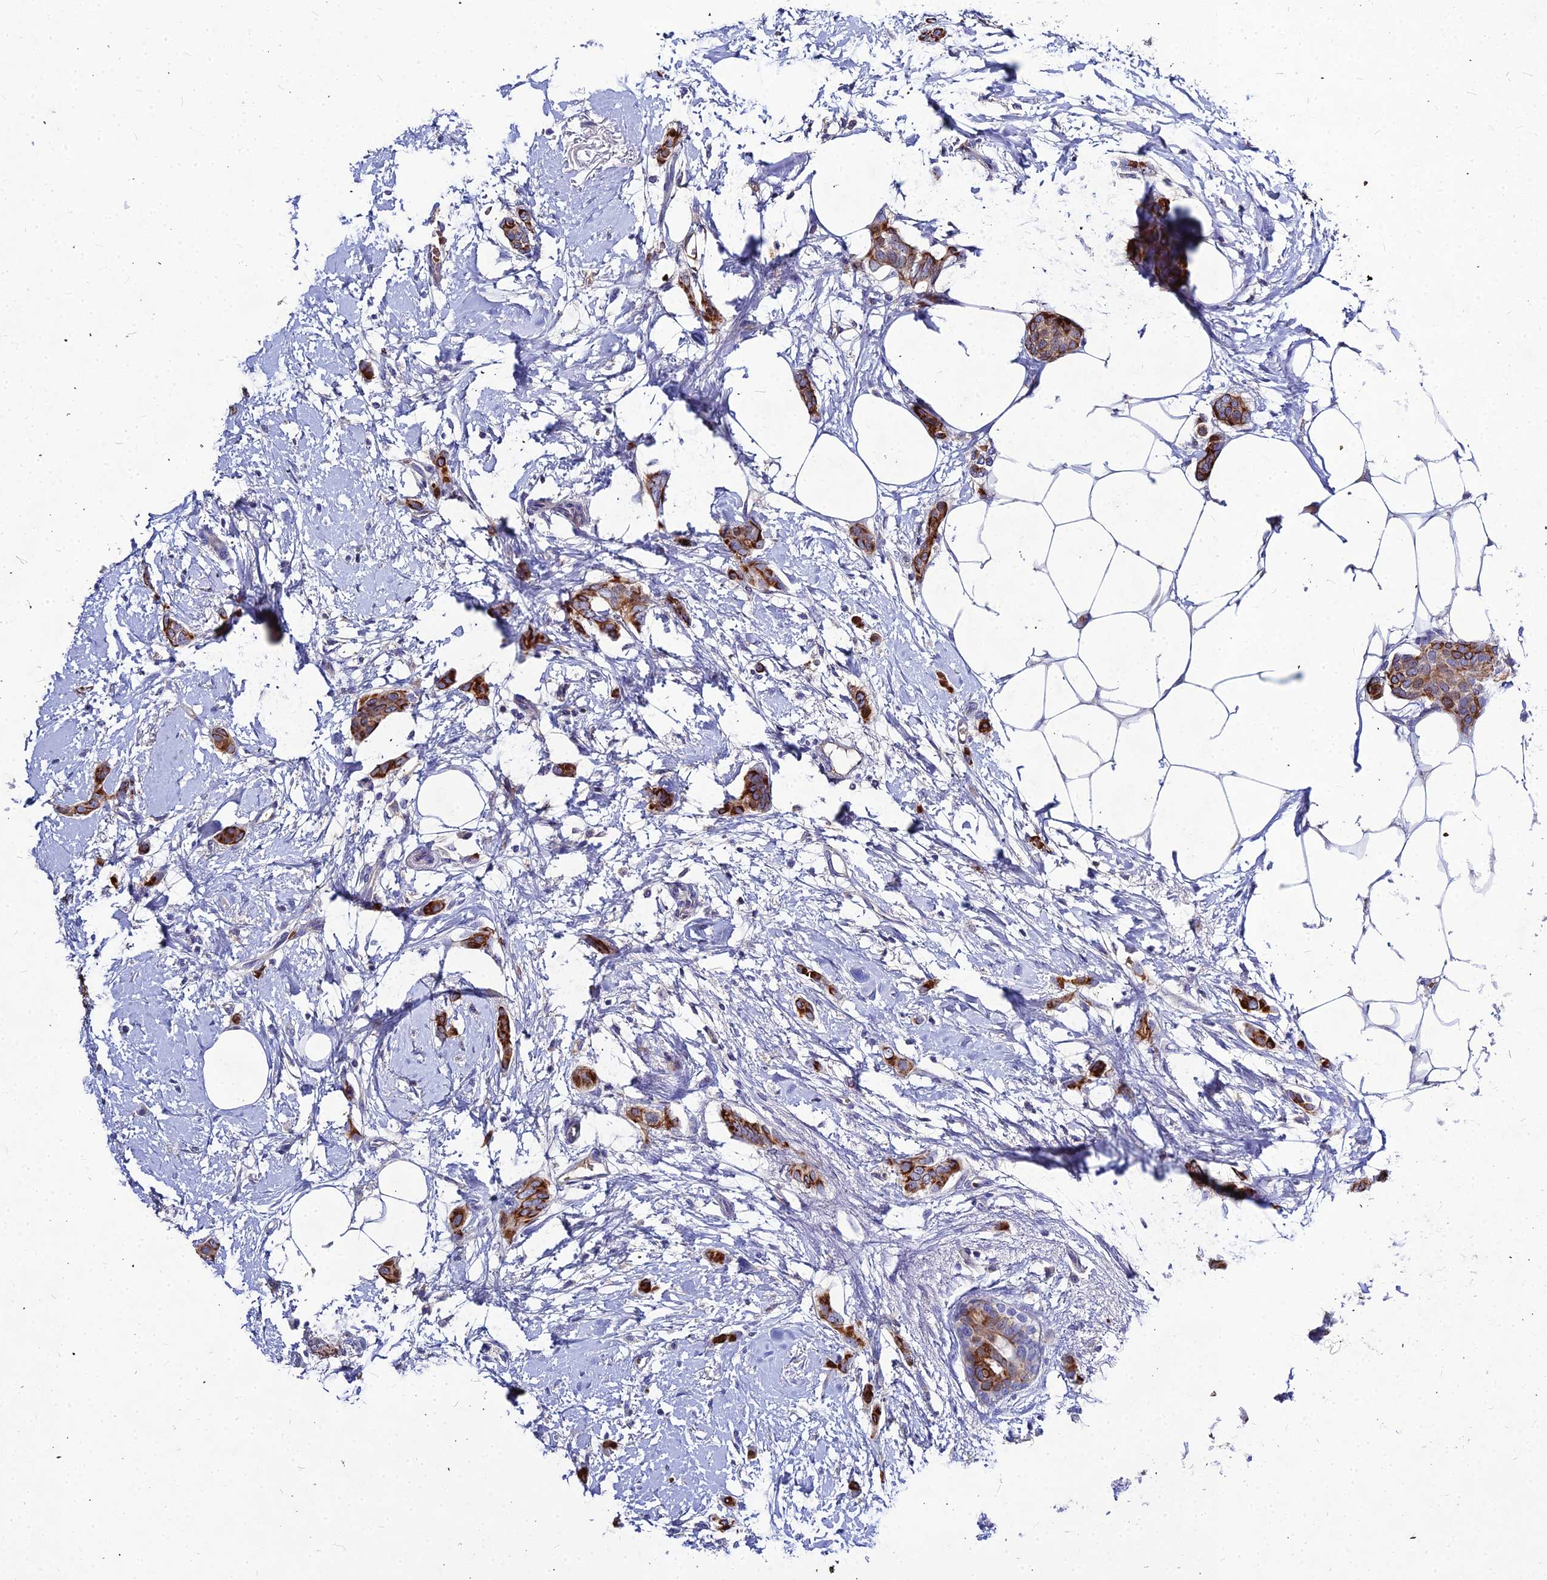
{"staining": {"intensity": "strong", "quantity": ">75%", "location": "cytoplasmic/membranous"}, "tissue": "breast cancer", "cell_type": "Tumor cells", "image_type": "cancer", "snomed": [{"axis": "morphology", "description": "Duct carcinoma"}, {"axis": "topography", "description": "Breast"}], "caption": "Human breast infiltrating ductal carcinoma stained with a protein marker shows strong staining in tumor cells.", "gene": "DMRTA1", "patient": {"sex": "female", "age": 72}}